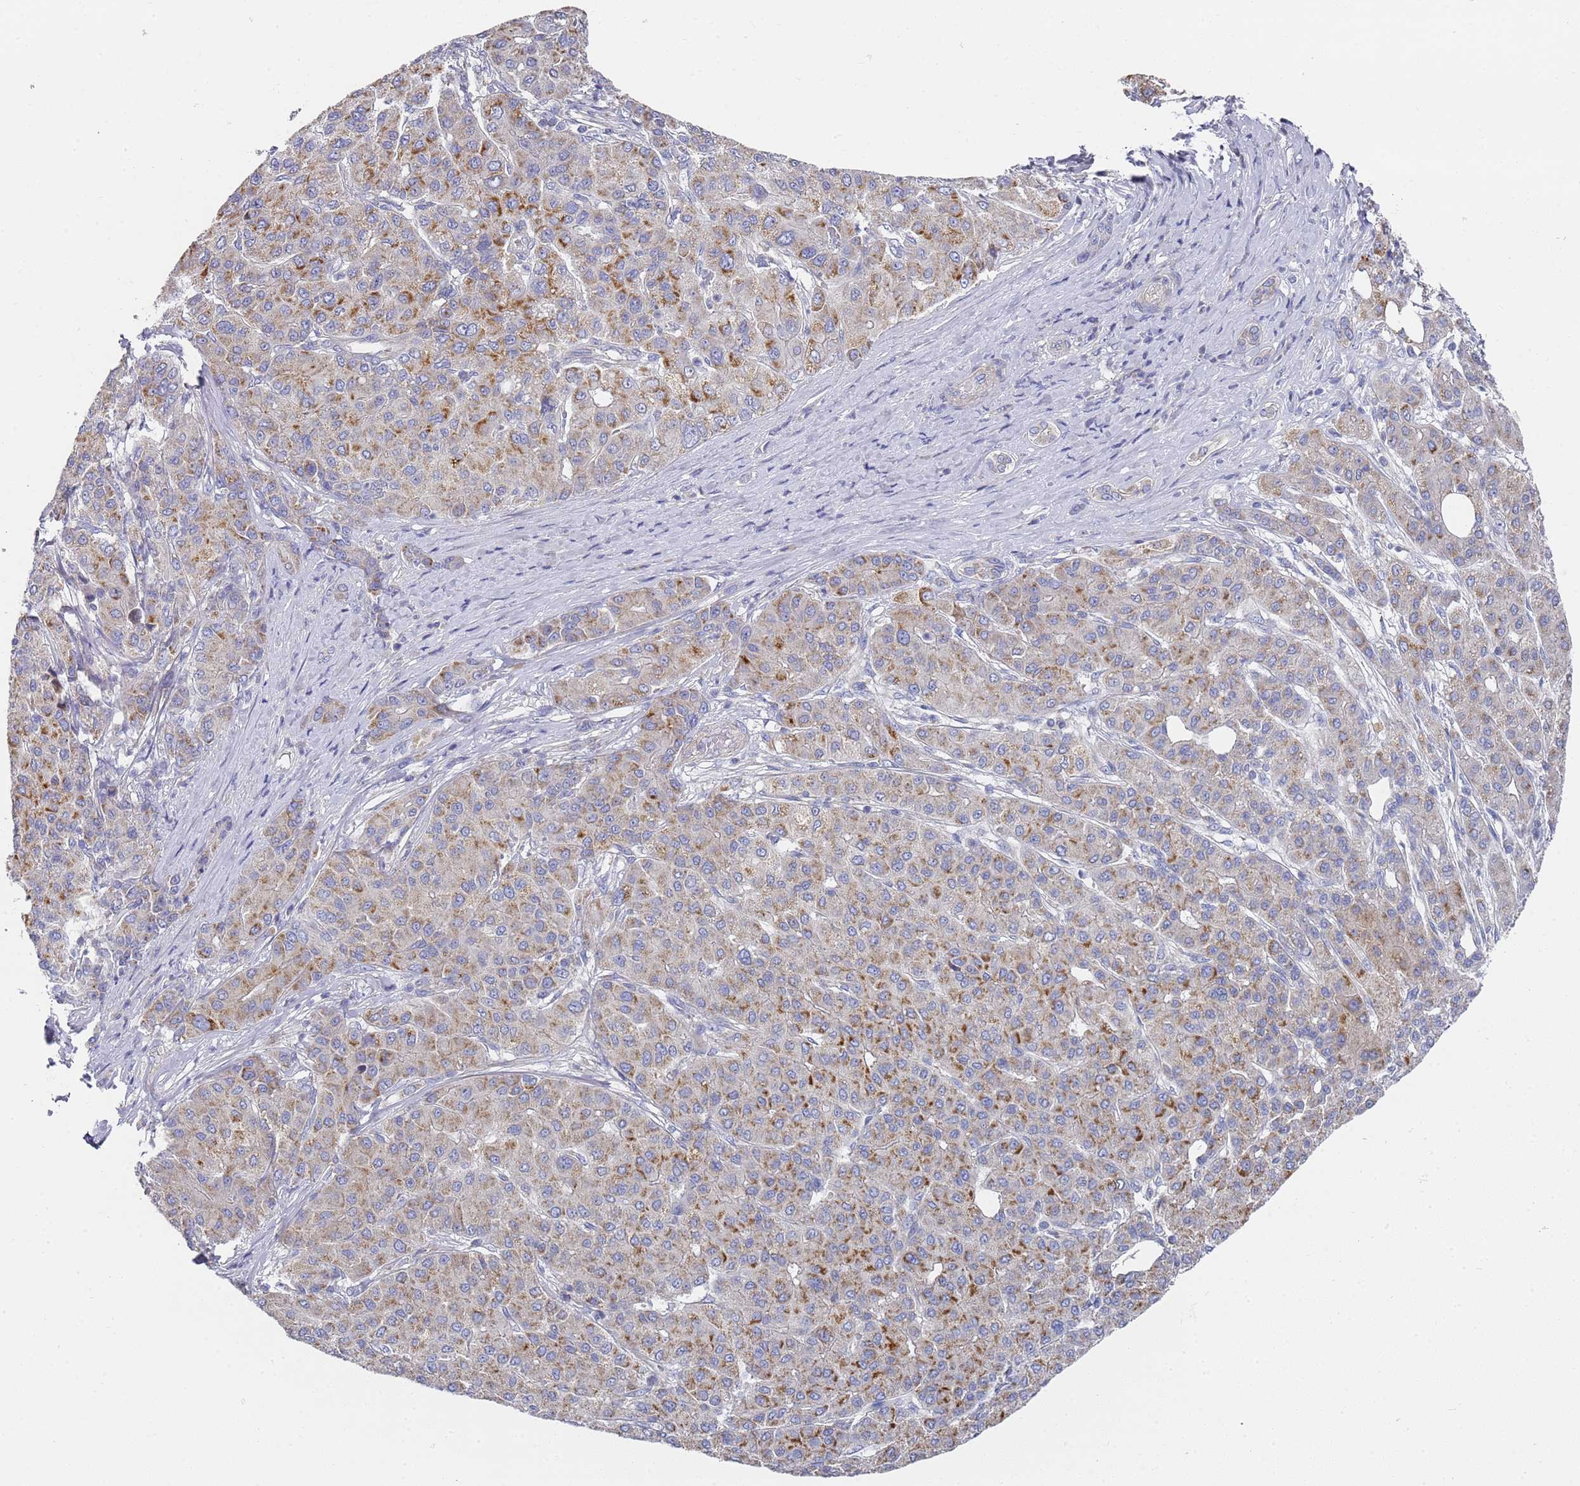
{"staining": {"intensity": "moderate", "quantity": "25%-75%", "location": "cytoplasmic/membranous"}, "tissue": "liver cancer", "cell_type": "Tumor cells", "image_type": "cancer", "snomed": [{"axis": "morphology", "description": "Carcinoma, Hepatocellular, NOS"}, {"axis": "topography", "description": "Liver"}], "caption": "DAB (3,3'-diaminobenzidine) immunohistochemical staining of human hepatocellular carcinoma (liver) displays moderate cytoplasmic/membranous protein staining in about 25%-75% of tumor cells.", "gene": "SCAPER", "patient": {"sex": "male", "age": 65}}